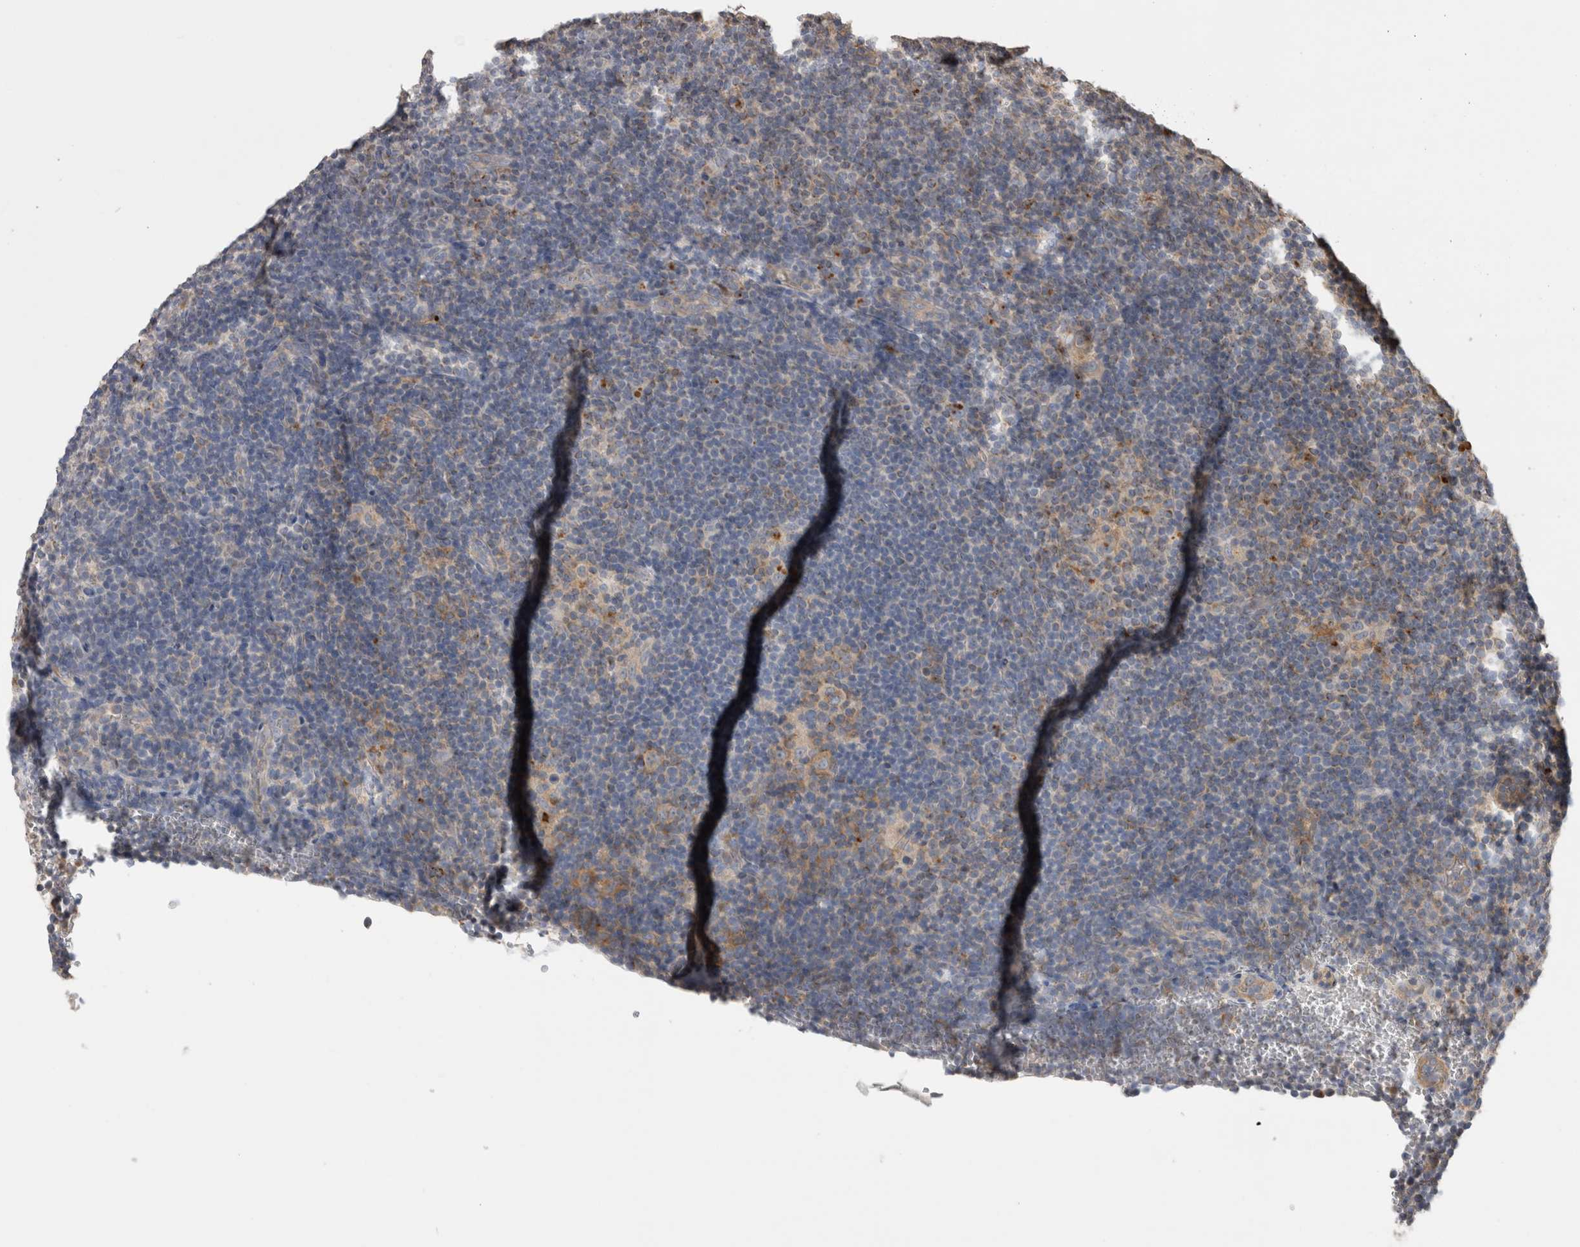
{"staining": {"intensity": "weak", "quantity": ">75%", "location": "cytoplasmic/membranous"}, "tissue": "lymphoma", "cell_type": "Tumor cells", "image_type": "cancer", "snomed": [{"axis": "morphology", "description": "Hodgkin's disease, NOS"}, {"axis": "topography", "description": "Lymph node"}], "caption": "High-power microscopy captured an immunohistochemistry (IHC) photomicrograph of lymphoma, revealing weak cytoplasmic/membranous staining in approximately >75% of tumor cells.", "gene": "CLIP1", "patient": {"sex": "female", "age": 57}}